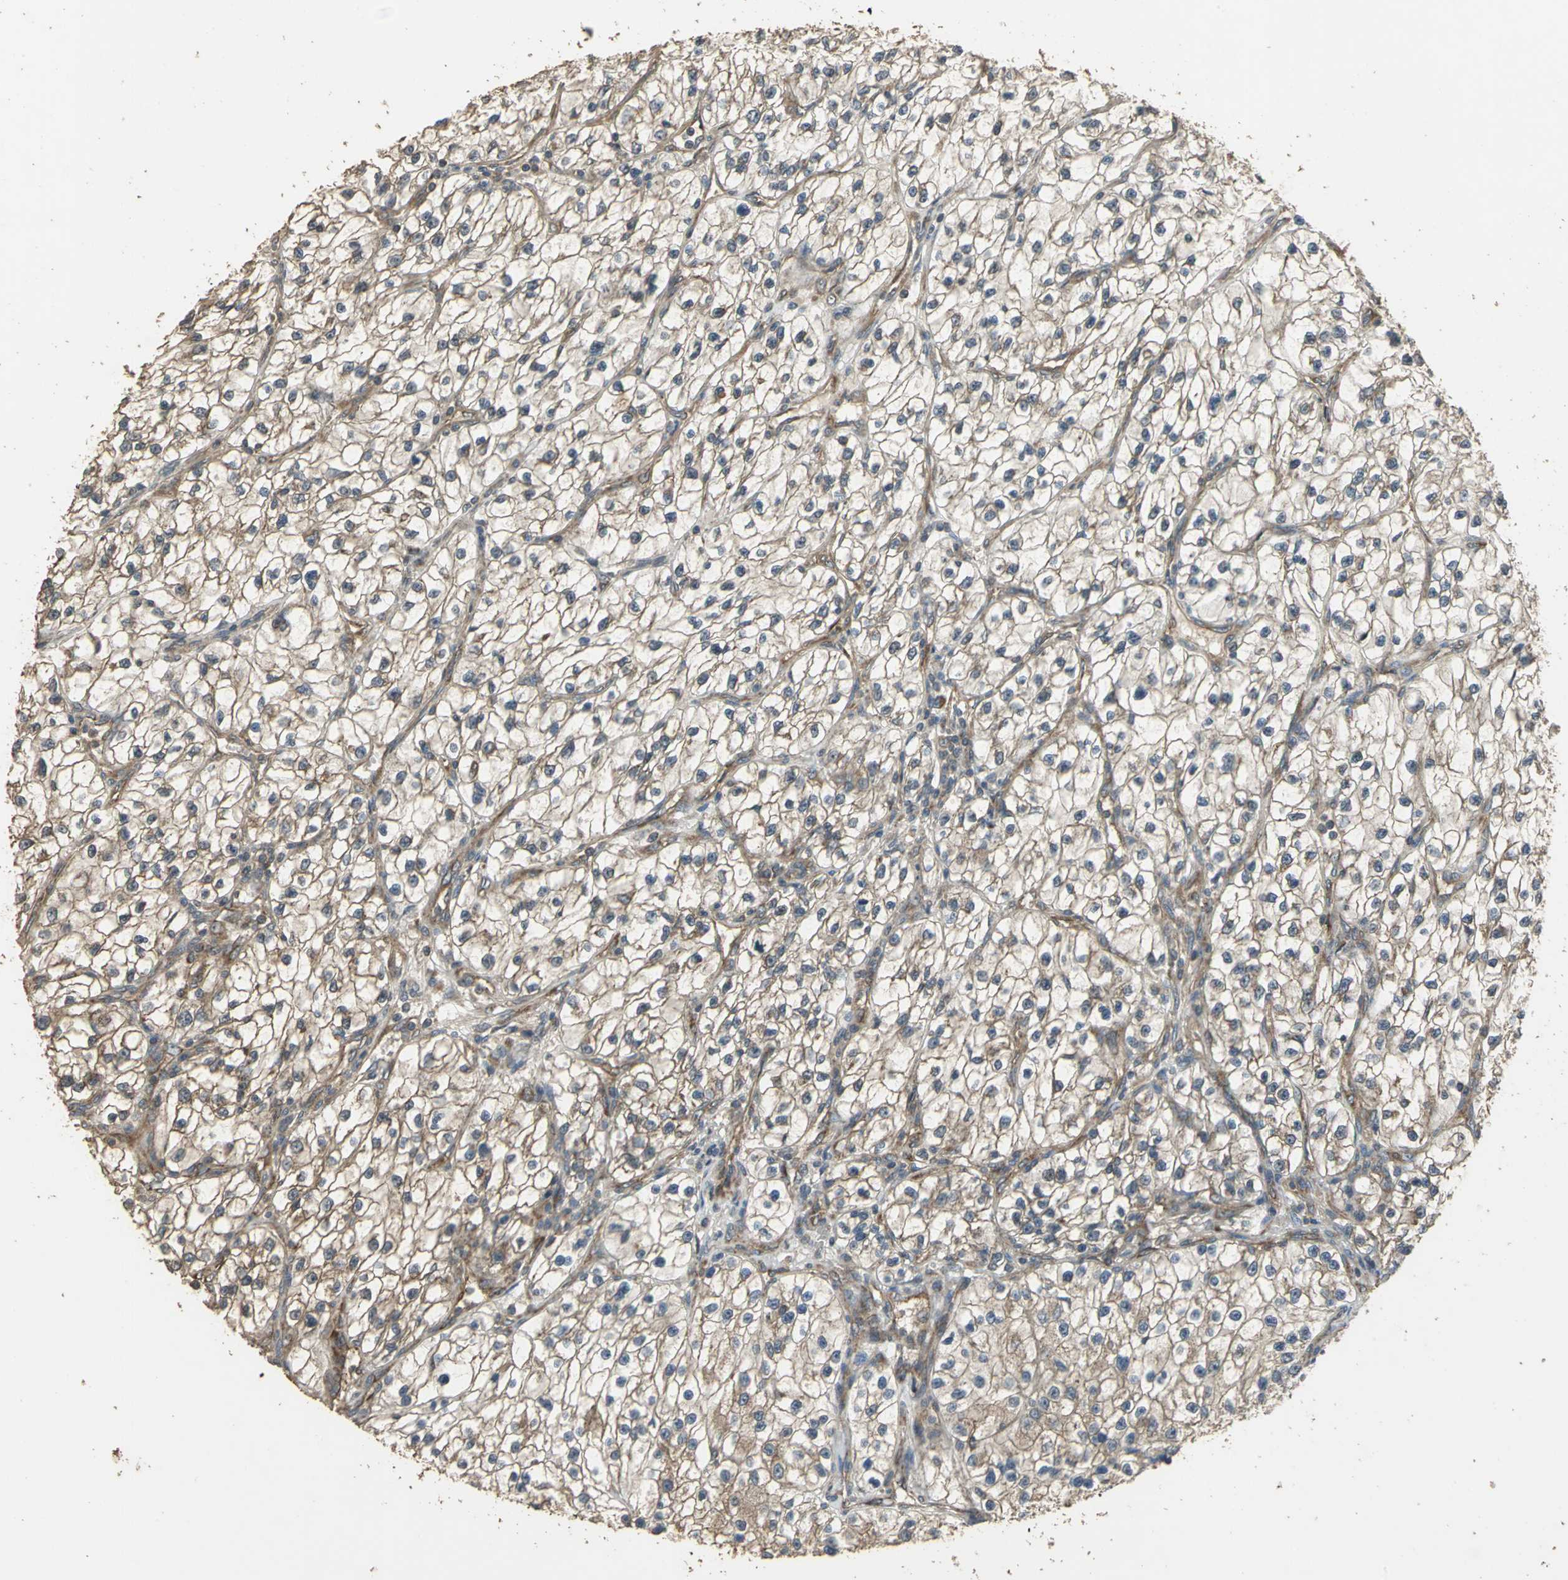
{"staining": {"intensity": "moderate", "quantity": "25%-75%", "location": "cytoplasmic/membranous"}, "tissue": "renal cancer", "cell_type": "Tumor cells", "image_type": "cancer", "snomed": [{"axis": "morphology", "description": "Adenocarcinoma, NOS"}, {"axis": "topography", "description": "Kidney"}], "caption": "Approximately 25%-75% of tumor cells in human renal cancer reveal moderate cytoplasmic/membranous protein positivity as visualized by brown immunohistochemical staining.", "gene": "KANK1", "patient": {"sex": "female", "age": 57}}